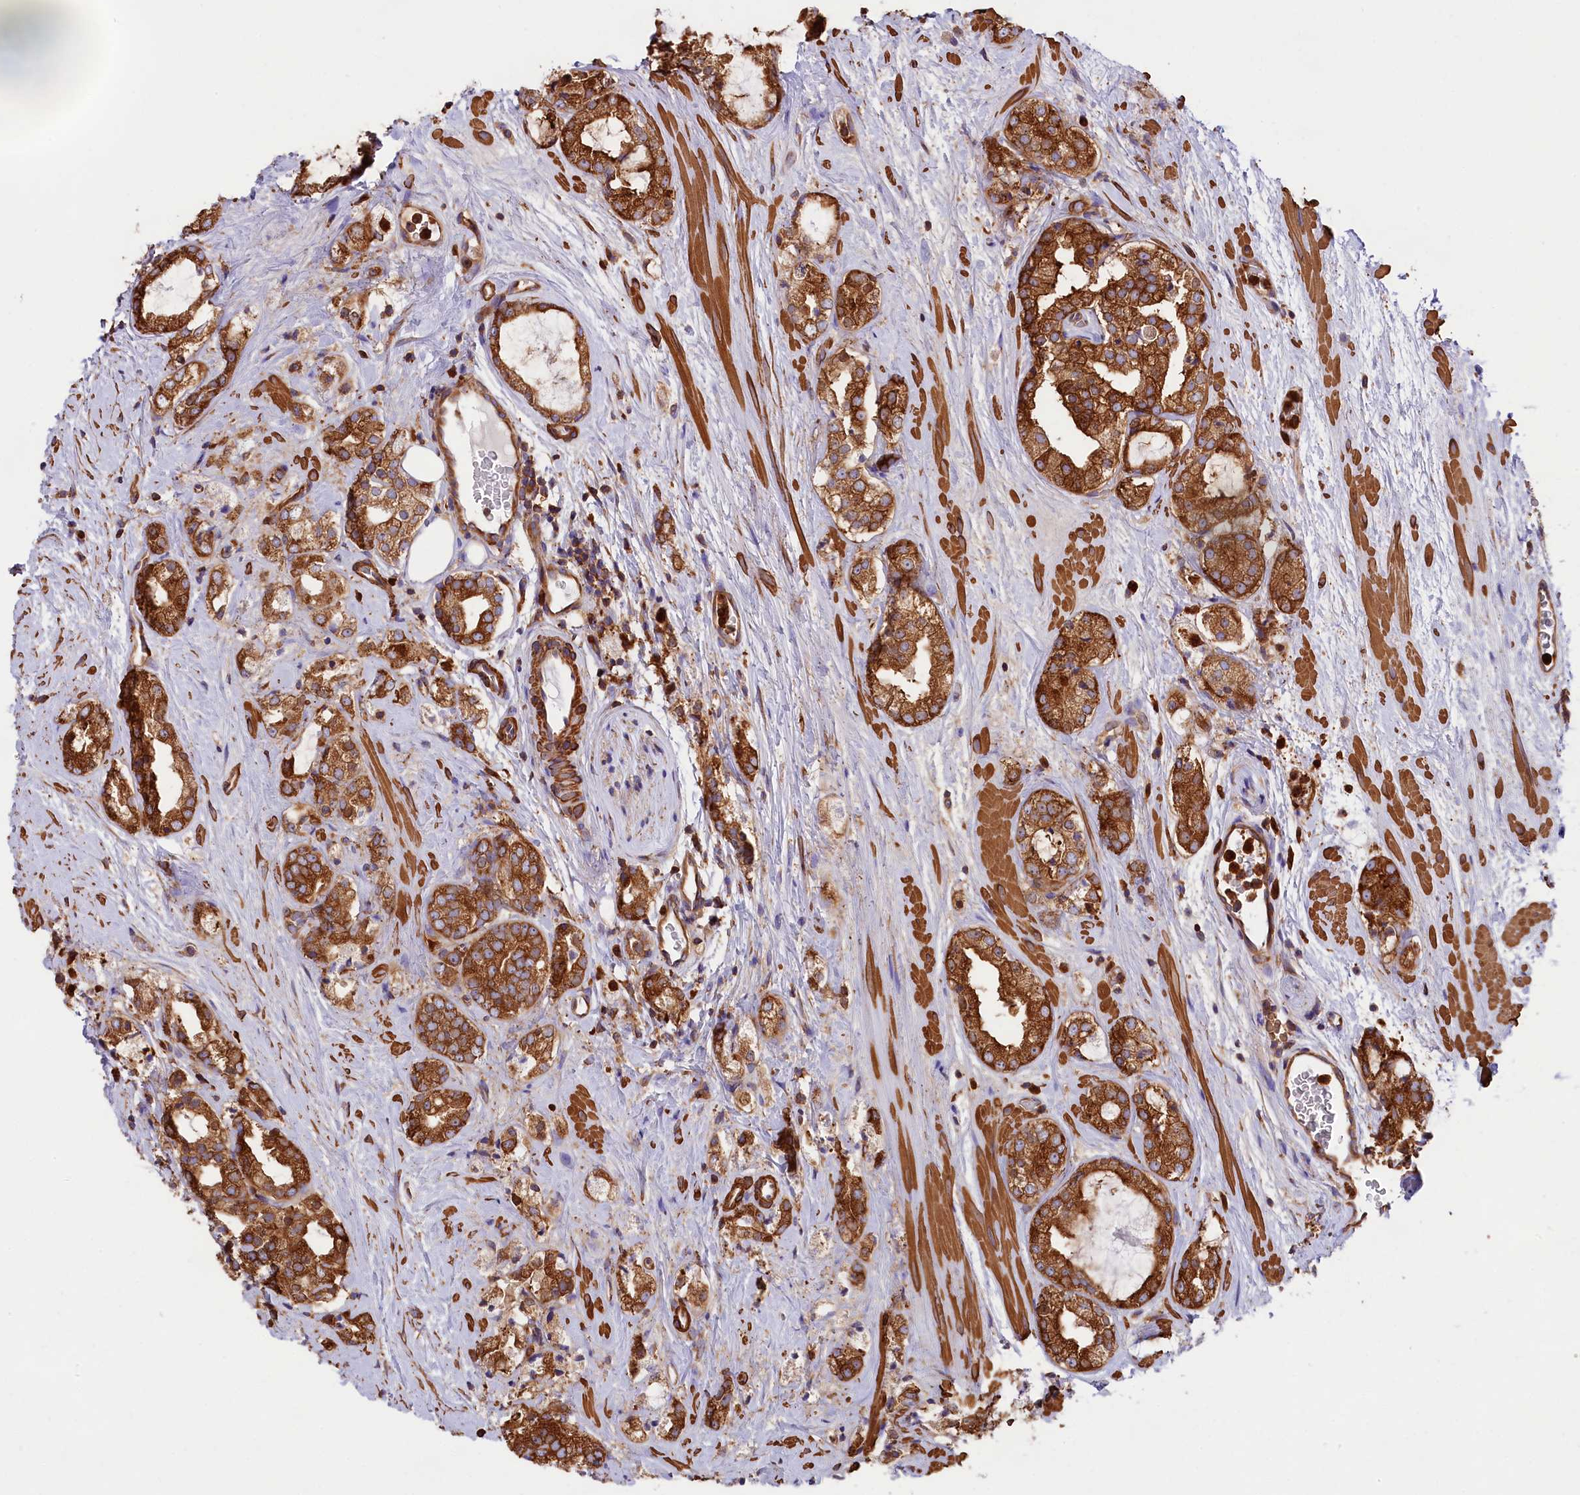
{"staining": {"intensity": "strong", "quantity": ">75%", "location": "cytoplasmic/membranous"}, "tissue": "prostate cancer", "cell_type": "Tumor cells", "image_type": "cancer", "snomed": [{"axis": "morphology", "description": "Adenocarcinoma, High grade"}, {"axis": "topography", "description": "Prostate"}], "caption": "Immunohistochemical staining of prostate cancer (adenocarcinoma (high-grade)) displays high levels of strong cytoplasmic/membranous expression in approximately >75% of tumor cells. (DAB = brown stain, brightfield microscopy at high magnification).", "gene": "GYS1", "patient": {"sex": "male", "age": 64}}